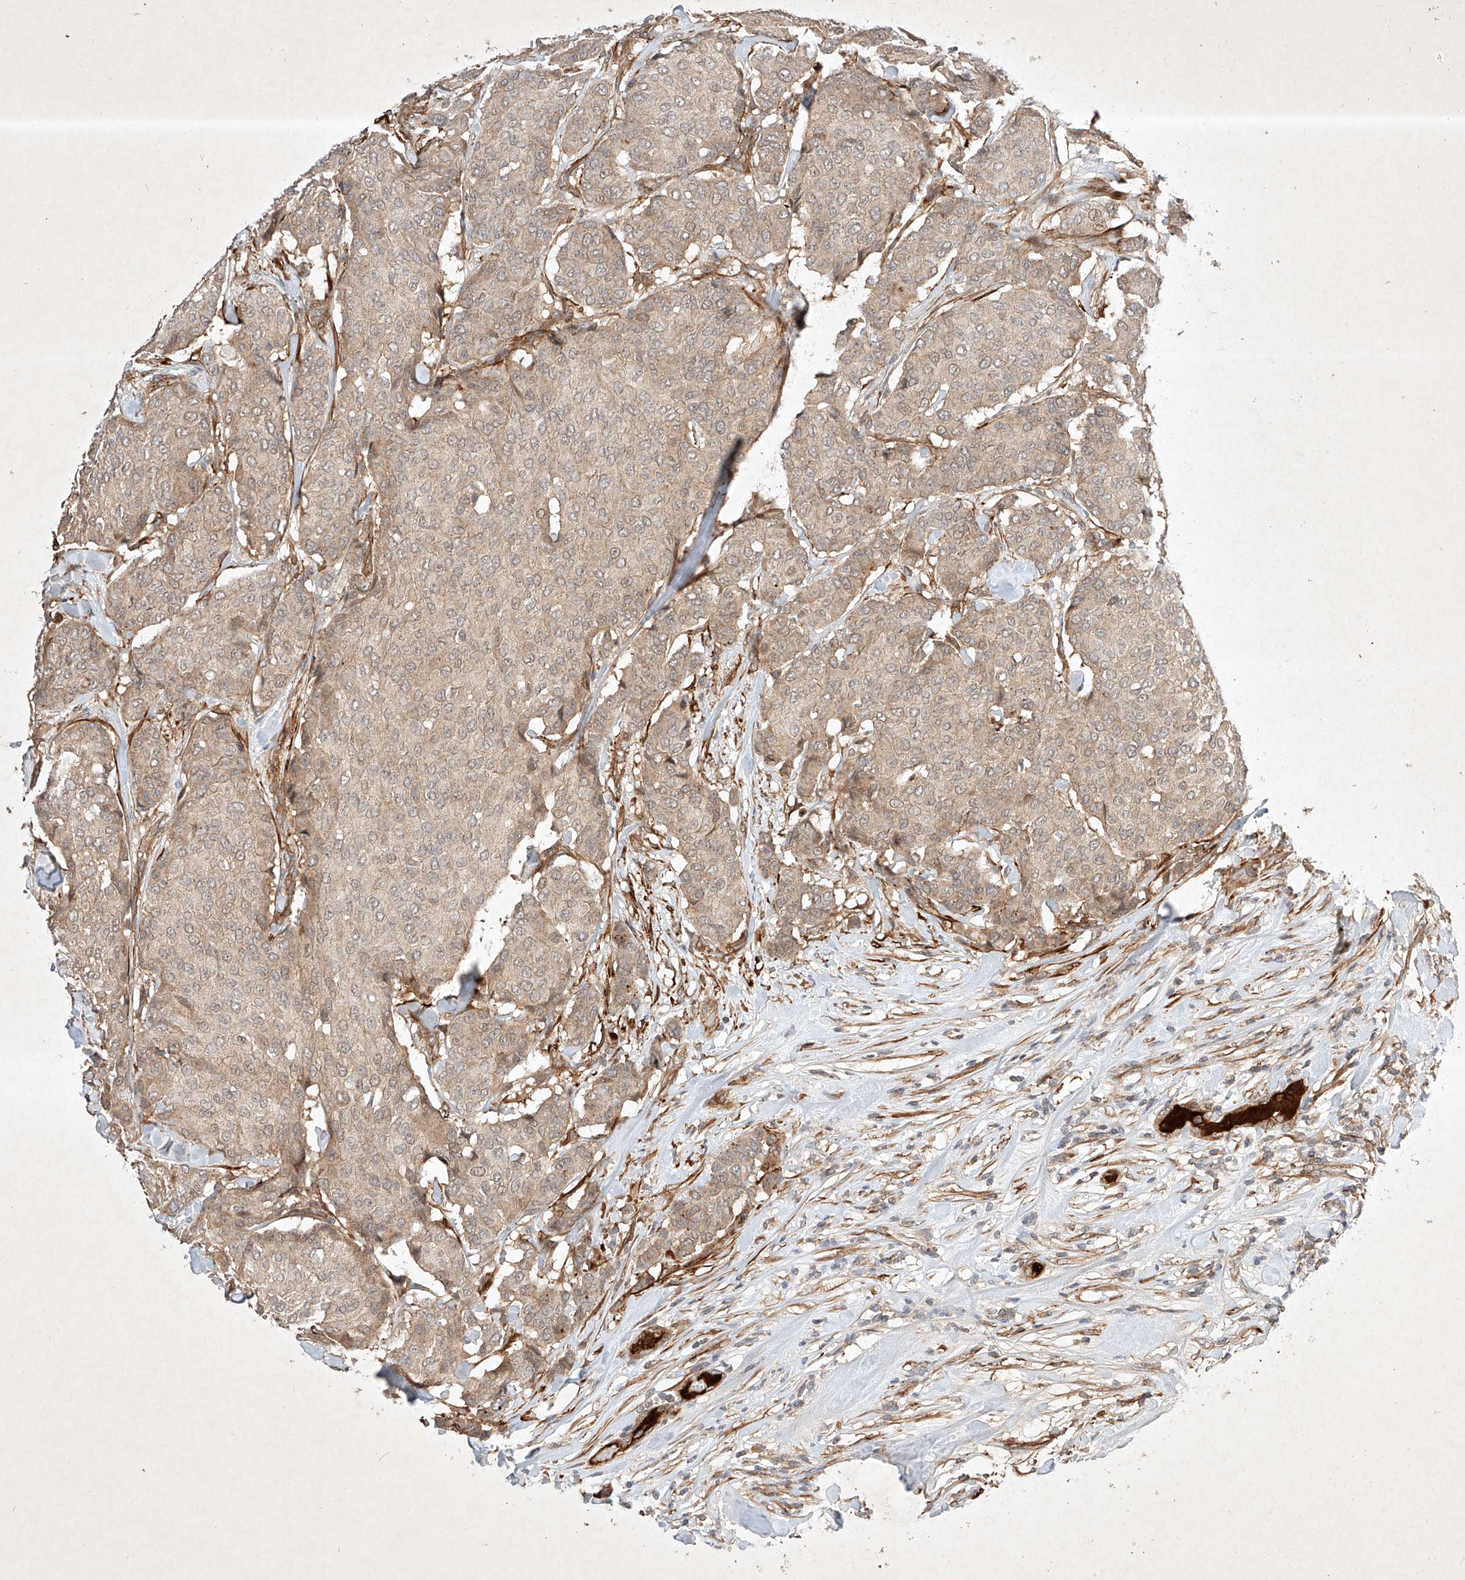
{"staining": {"intensity": "weak", "quantity": ">75%", "location": "cytoplasmic/membranous"}, "tissue": "breast cancer", "cell_type": "Tumor cells", "image_type": "cancer", "snomed": [{"axis": "morphology", "description": "Duct carcinoma"}, {"axis": "topography", "description": "Breast"}], "caption": "Immunohistochemistry (IHC) of human breast cancer (invasive ductal carcinoma) displays low levels of weak cytoplasmic/membranous expression in about >75% of tumor cells.", "gene": "ARHGAP33", "patient": {"sex": "female", "age": 75}}